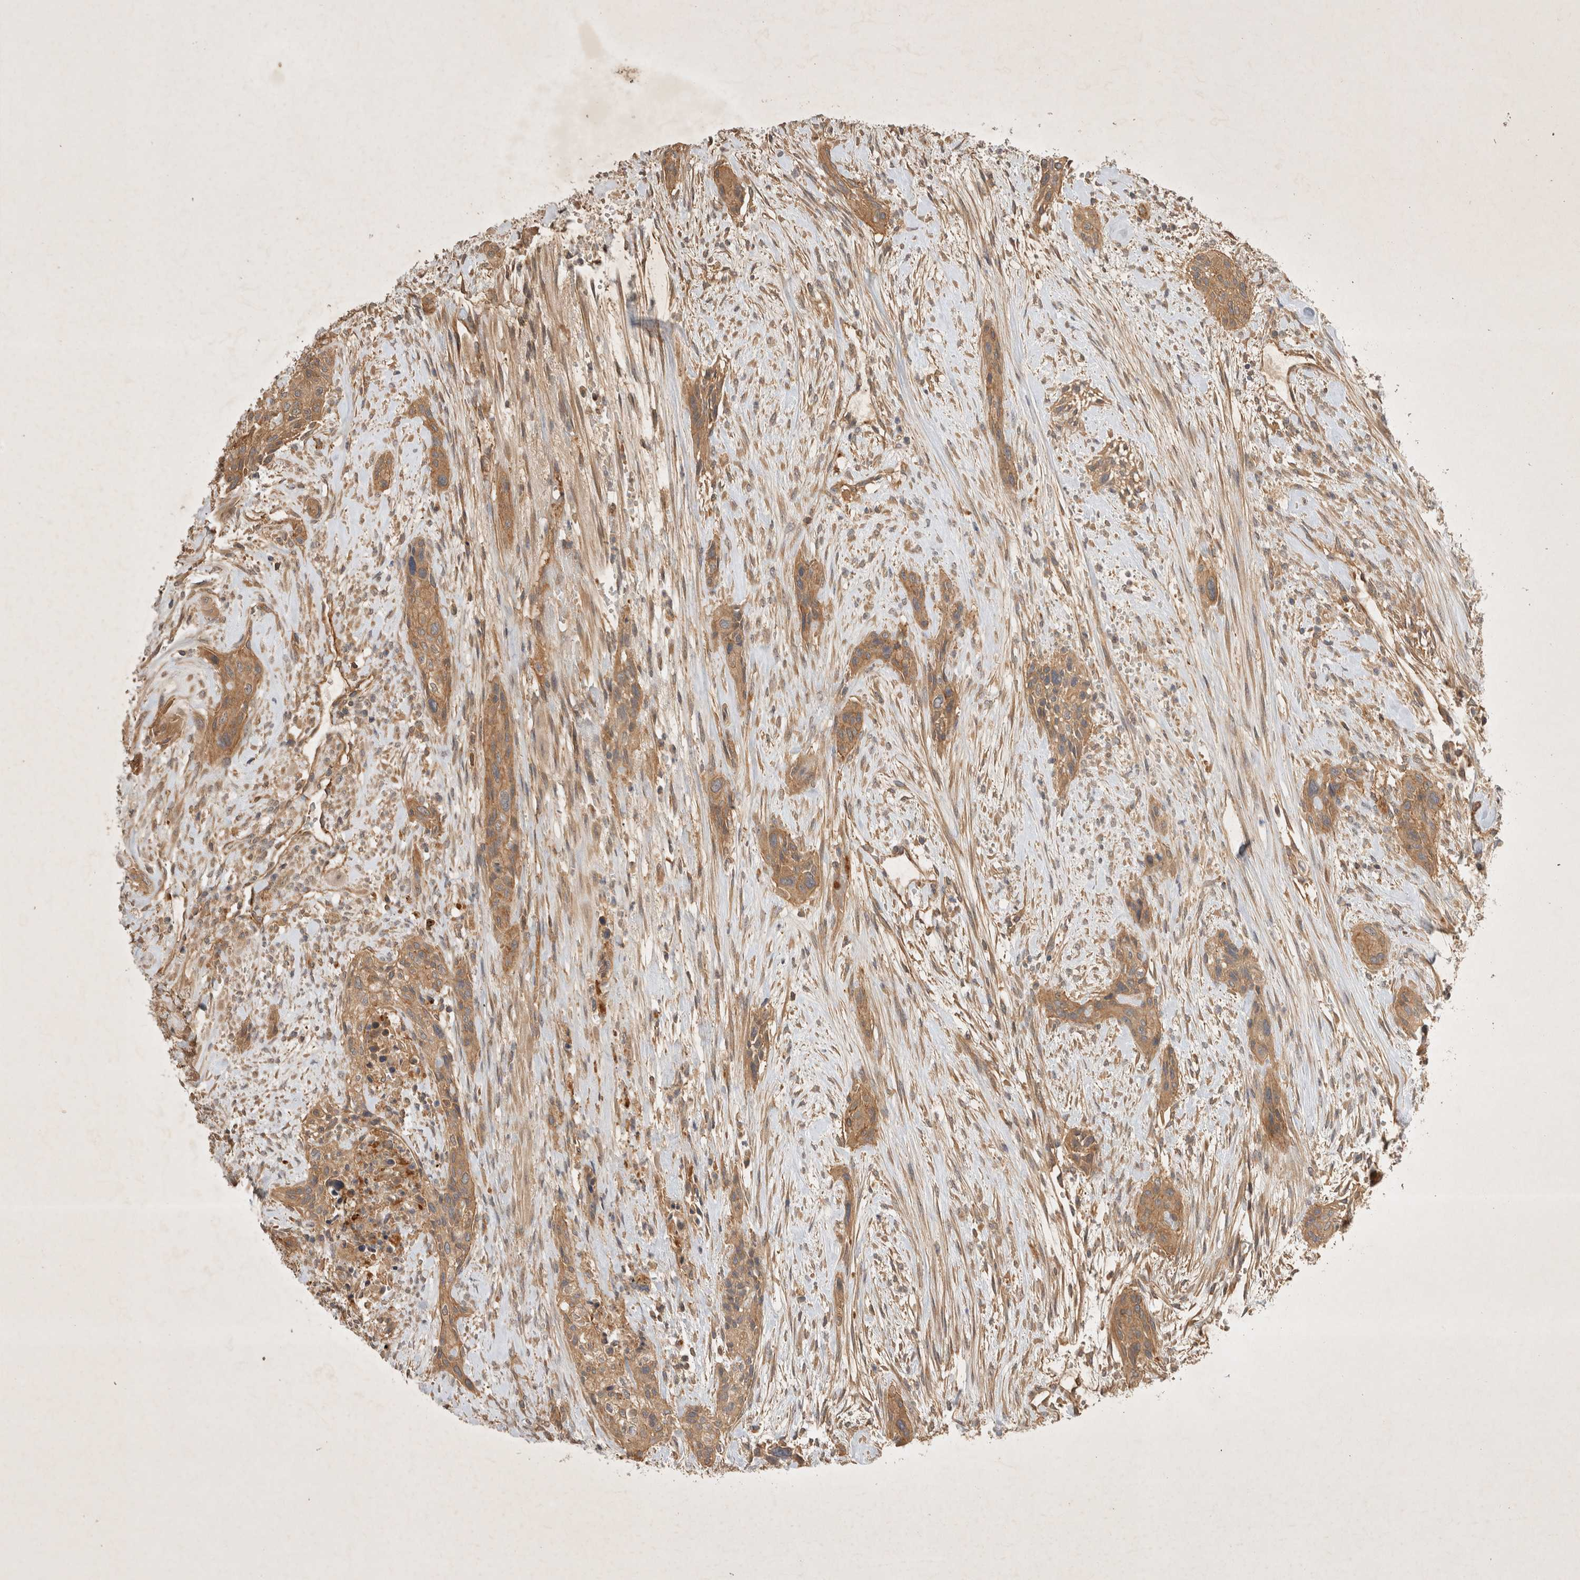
{"staining": {"intensity": "moderate", "quantity": ">75%", "location": "cytoplasmic/membranous"}, "tissue": "urothelial cancer", "cell_type": "Tumor cells", "image_type": "cancer", "snomed": [{"axis": "morphology", "description": "Urothelial carcinoma, High grade"}, {"axis": "topography", "description": "Urinary bladder"}], "caption": "This is a histology image of immunohistochemistry staining of urothelial cancer, which shows moderate staining in the cytoplasmic/membranous of tumor cells.", "gene": "YES1", "patient": {"sex": "male", "age": 35}}